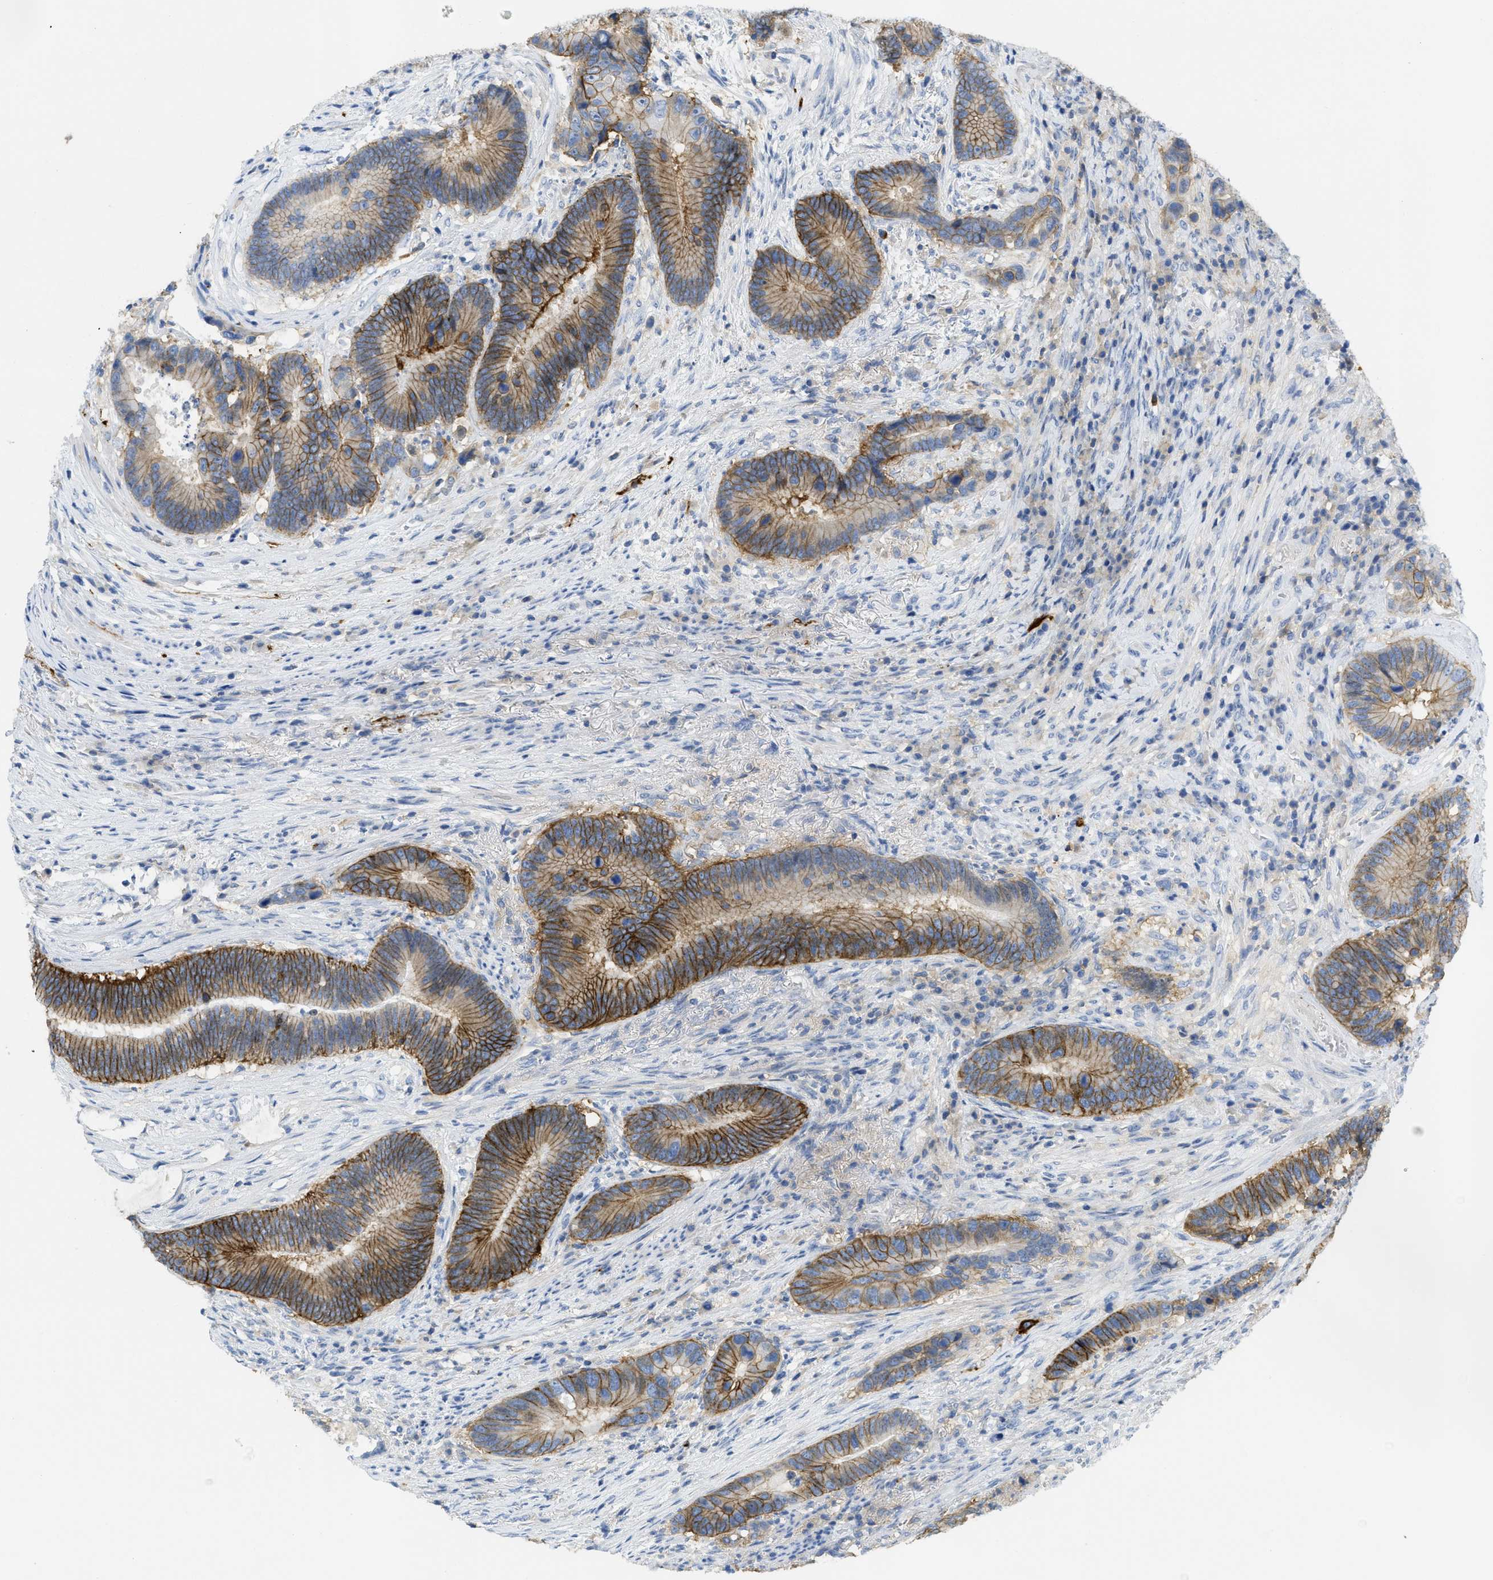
{"staining": {"intensity": "moderate", "quantity": ">75%", "location": "cytoplasmic/membranous"}, "tissue": "colorectal cancer", "cell_type": "Tumor cells", "image_type": "cancer", "snomed": [{"axis": "morphology", "description": "Adenocarcinoma, NOS"}, {"axis": "topography", "description": "Rectum"}], "caption": "Human adenocarcinoma (colorectal) stained for a protein (brown) demonstrates moderate cytoplasmic/membranous positive staining in approximately >75% of tumor cells.", "gene": "CNNM4", "patient": {"sex": "female", "age": 89}}